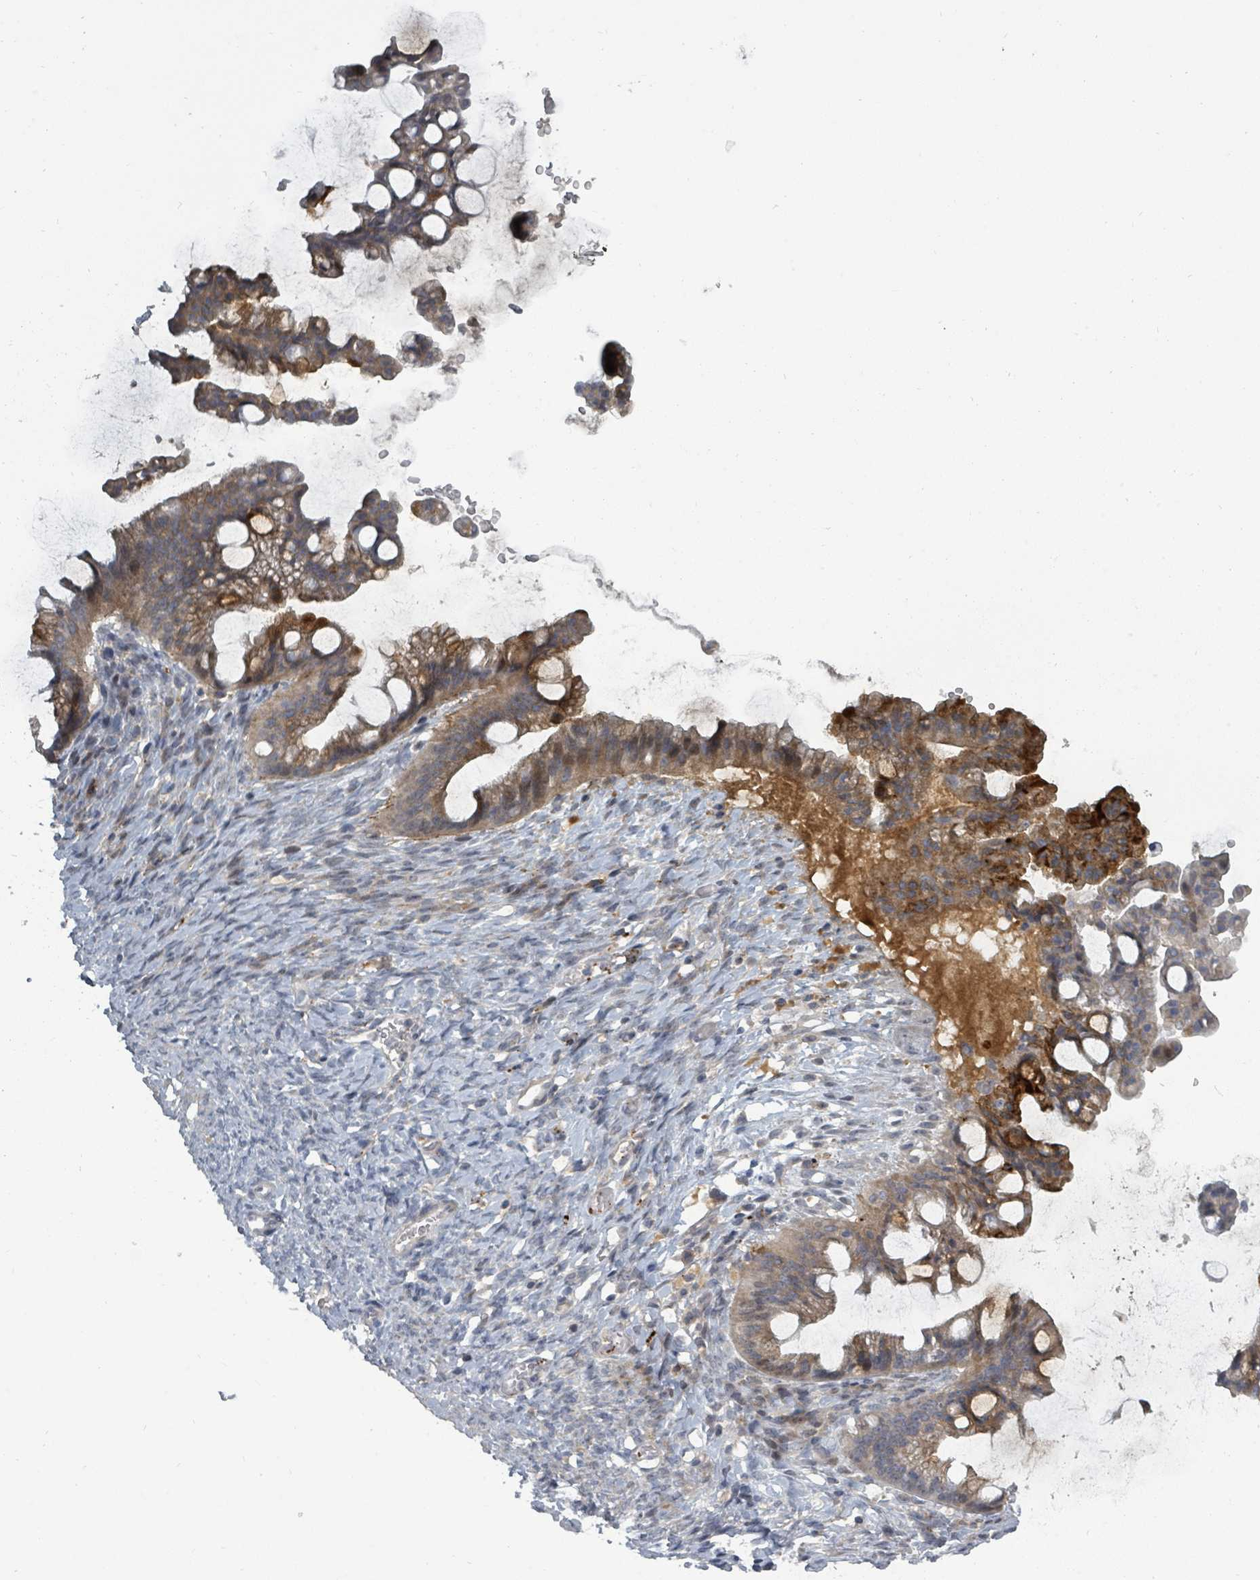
{"staining": {"intensity": "moderate", "quantity": "25%-75%", "location": "cytoplasmic/membranous"}, "tissue": "ovarian cancer", "cell_type": "Tumor cells", "image_type": "cancer", "snomed": [{"axis": "morphology", "description": "Cystadenocarcinoma, mucinous, NOS"}, {"axis": "topography", "description": "Ovary"}], "caption": "Ovarian cancer stained for a protein (brown) displays moderate cytoplasmic/membranous positive expression in approximately 25%-75% of tumor cells.", "gene": "LEFTY2", "patient": {"sex": "female", "age": 73}}